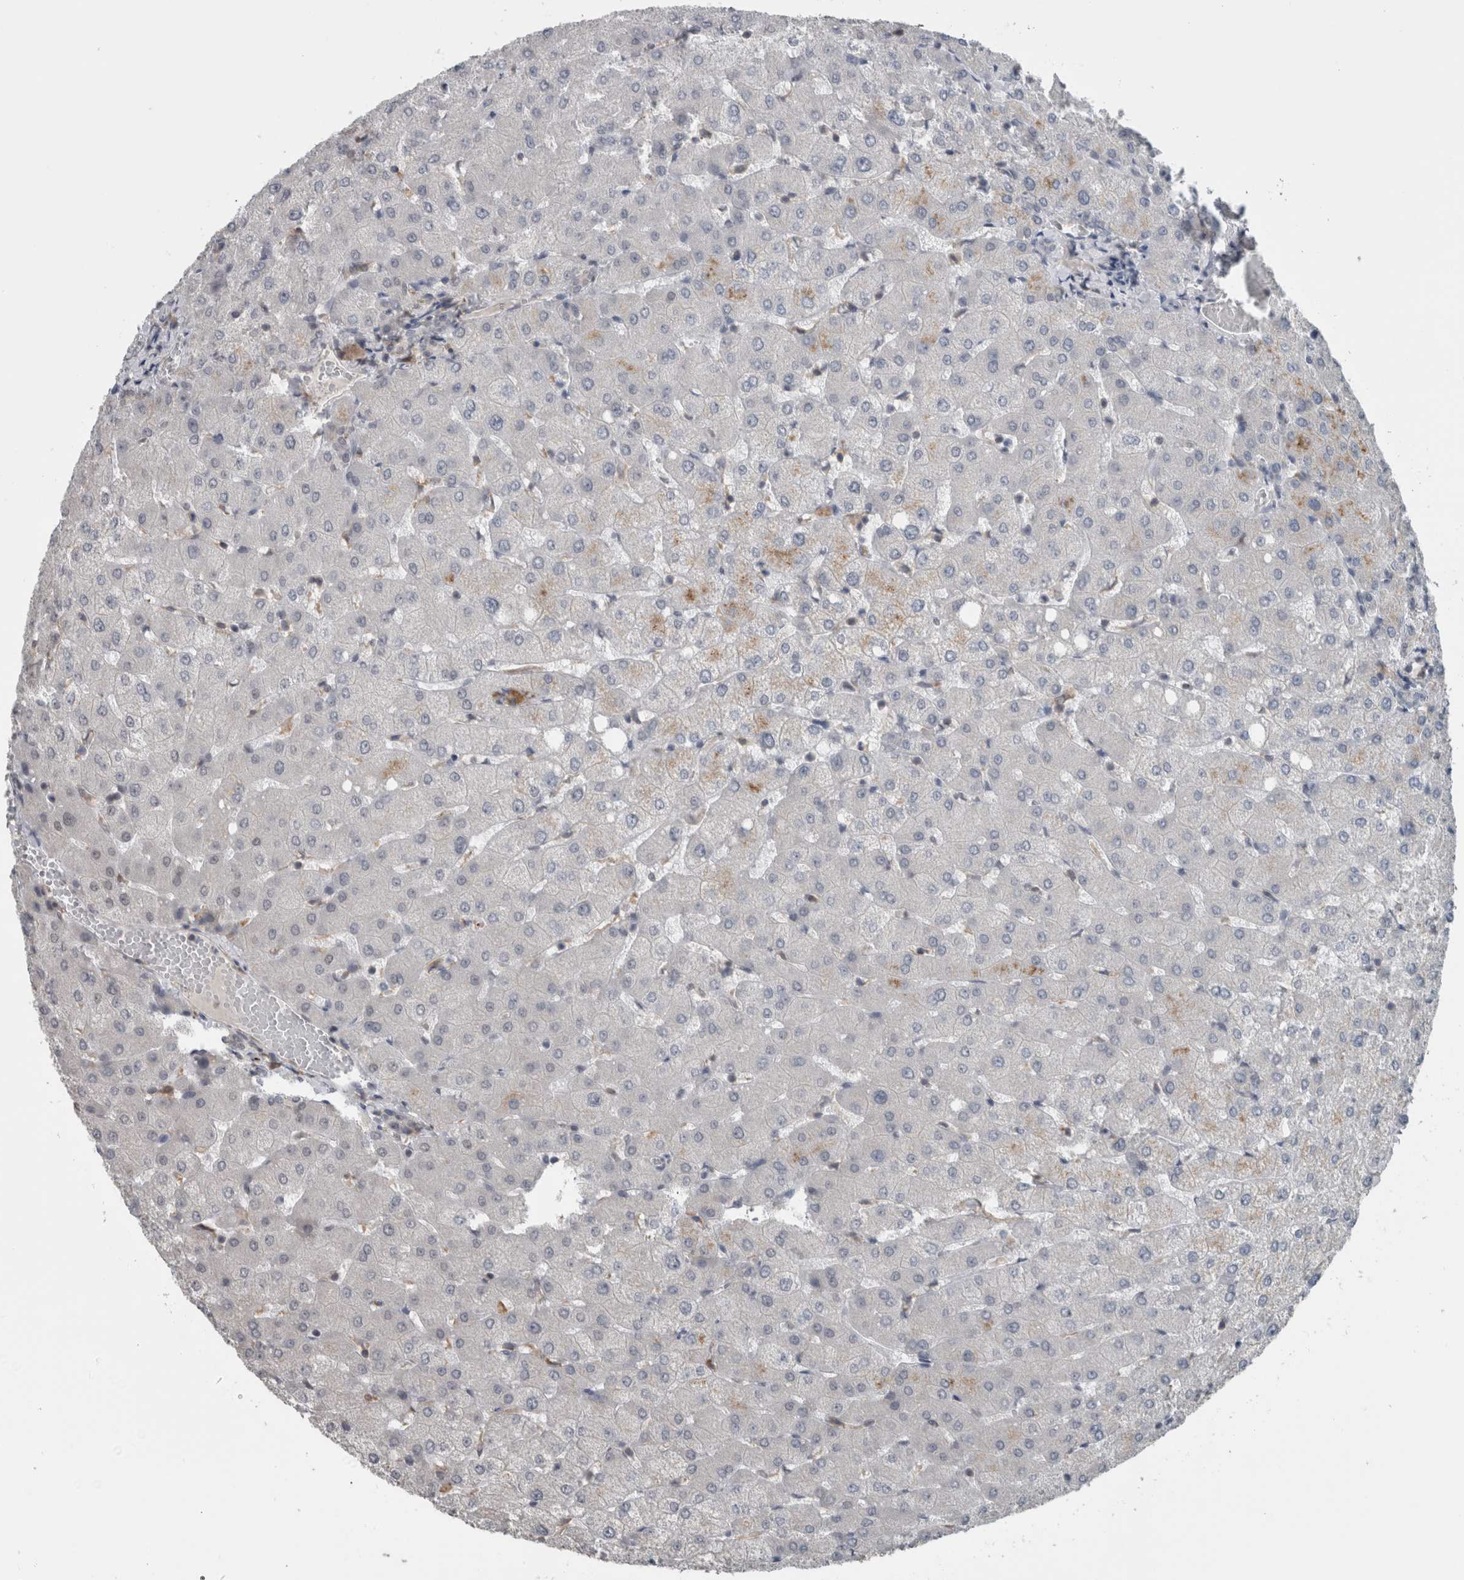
{"staining": {"intensity": "negative", "quantity": "none", "location": "none"}, "tissue": "liver", "cell_type": "Cholangiocytes", "image_type": "normal", "snomed": [{"axis": "morphology", "description": "Normal tissue, NOS"}, {"axis": "topography", "description": "Liver"}], "caption": "Unremarkable liver was stained to show a protein in brown. There is no significant staining in cholangiocytes. (Stains: DAB (3,3'-diaminobenzidine) IHC with hematoxylin counter stain, Microscopy: brightfield microscopy at high magnification).", "gene": "ZBTB21", "patient": {"sex": "female", "age": 54}}